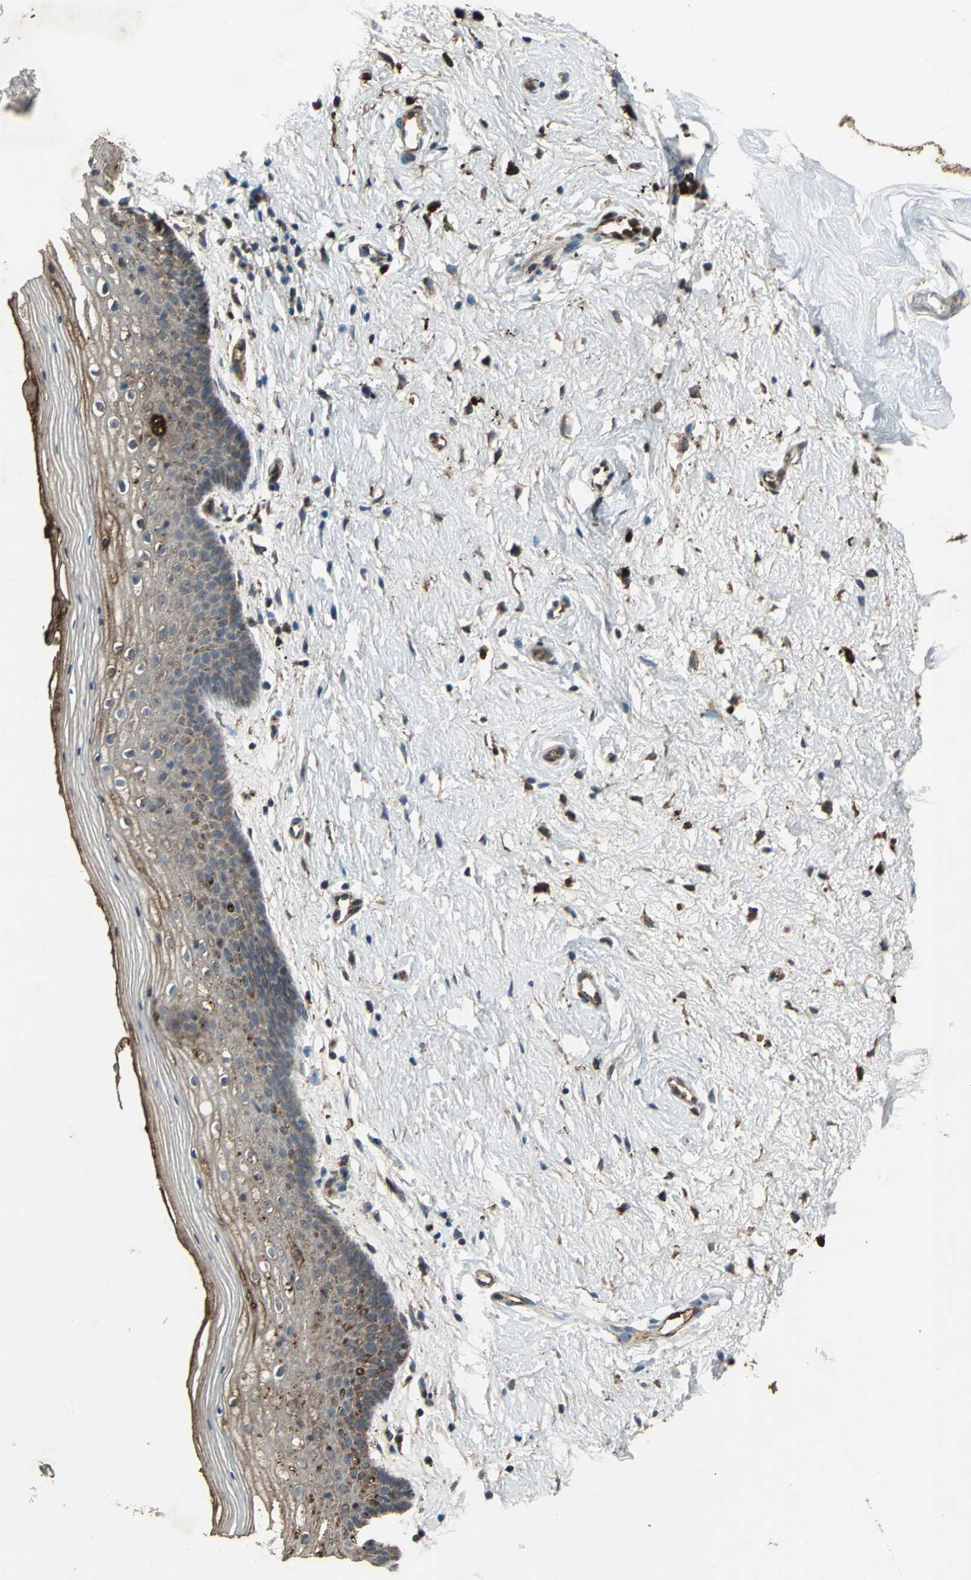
{"staining": {"intensity": "strong", "quantity": "25%-75%", "location": "cytoplasmic/membranous"}, "tissue": "vagina", "cell_type": "Squamous epithelial cells", "image_type": "normal", "snomed": [{"axis": "morphology", "description": "Normal tissue, NOS"}, {"axis": "topography", "description": "Vagina"}], "caption": "Vagina stained with immunohistochemistry (IHC) shows strong cytoplasmic/membranous positivity in about 25%-75% of squamous epithelial cells. Immunohistochemistry stains the protein of interest in brown and the nuclei are stained blue.", "gene": "SEPTIN4", "patient": {"sex": "female", "age": 46}}